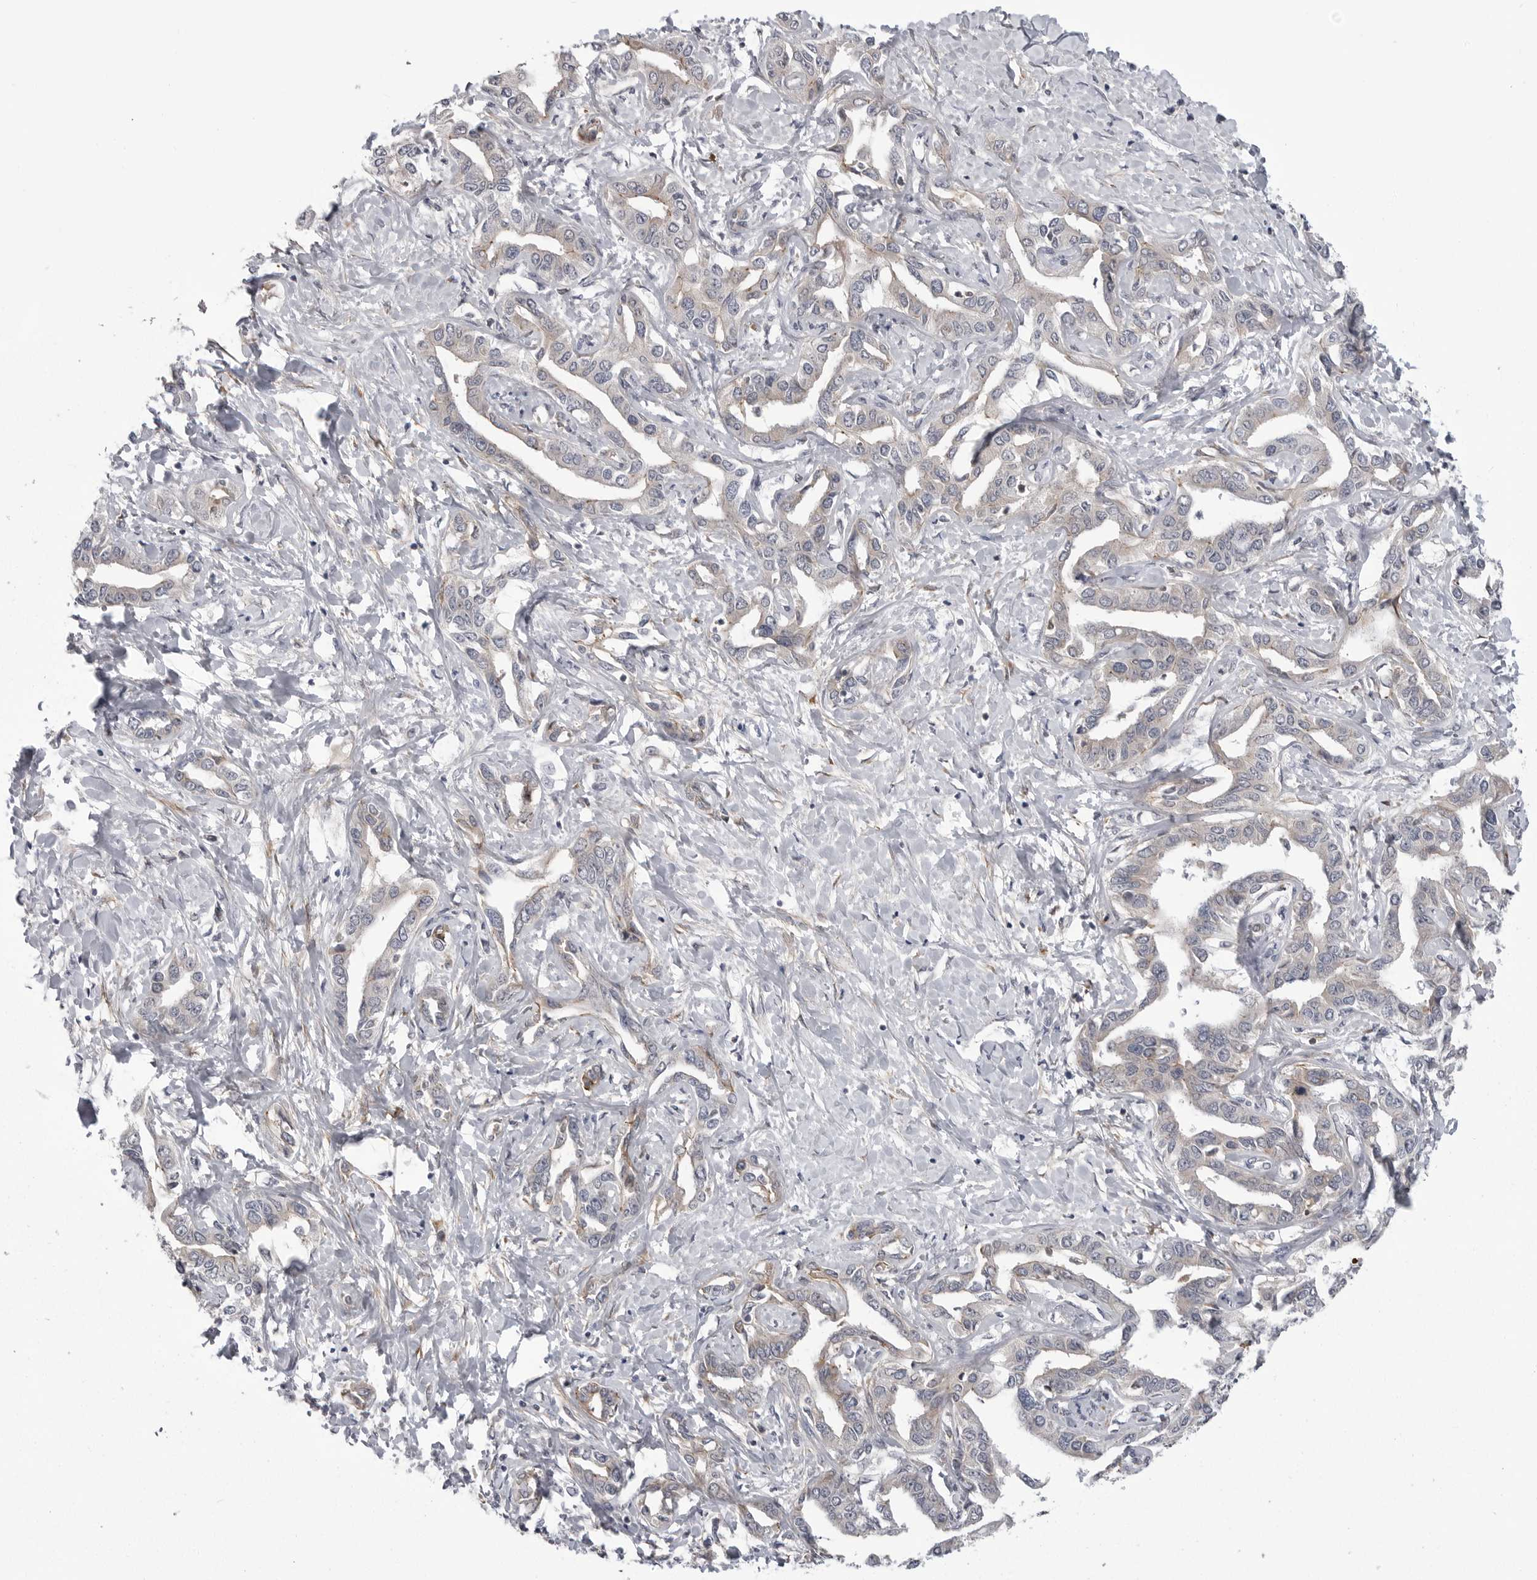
{"staining": {"intensity": "negative", "quantity": "none", "location": "none"}, "tissue": "liver cancer", "cell_type": "Tumor cells", "image_type": "cancer", "snomed": [{"axis": "morphology", "description": "Cholangiocarcinoma"}, {"axis": "topography", "description": "Liver"}], "caption": "High magnification brightfield microscopy of liver cancer (cholangiocarcinoma) stained with DAB (brown) and counterstained with hematoxylin (blue): tumor cells show no significant staining.", "gene": "SCP2", "patient": {"sex": "male", "age": 59}}